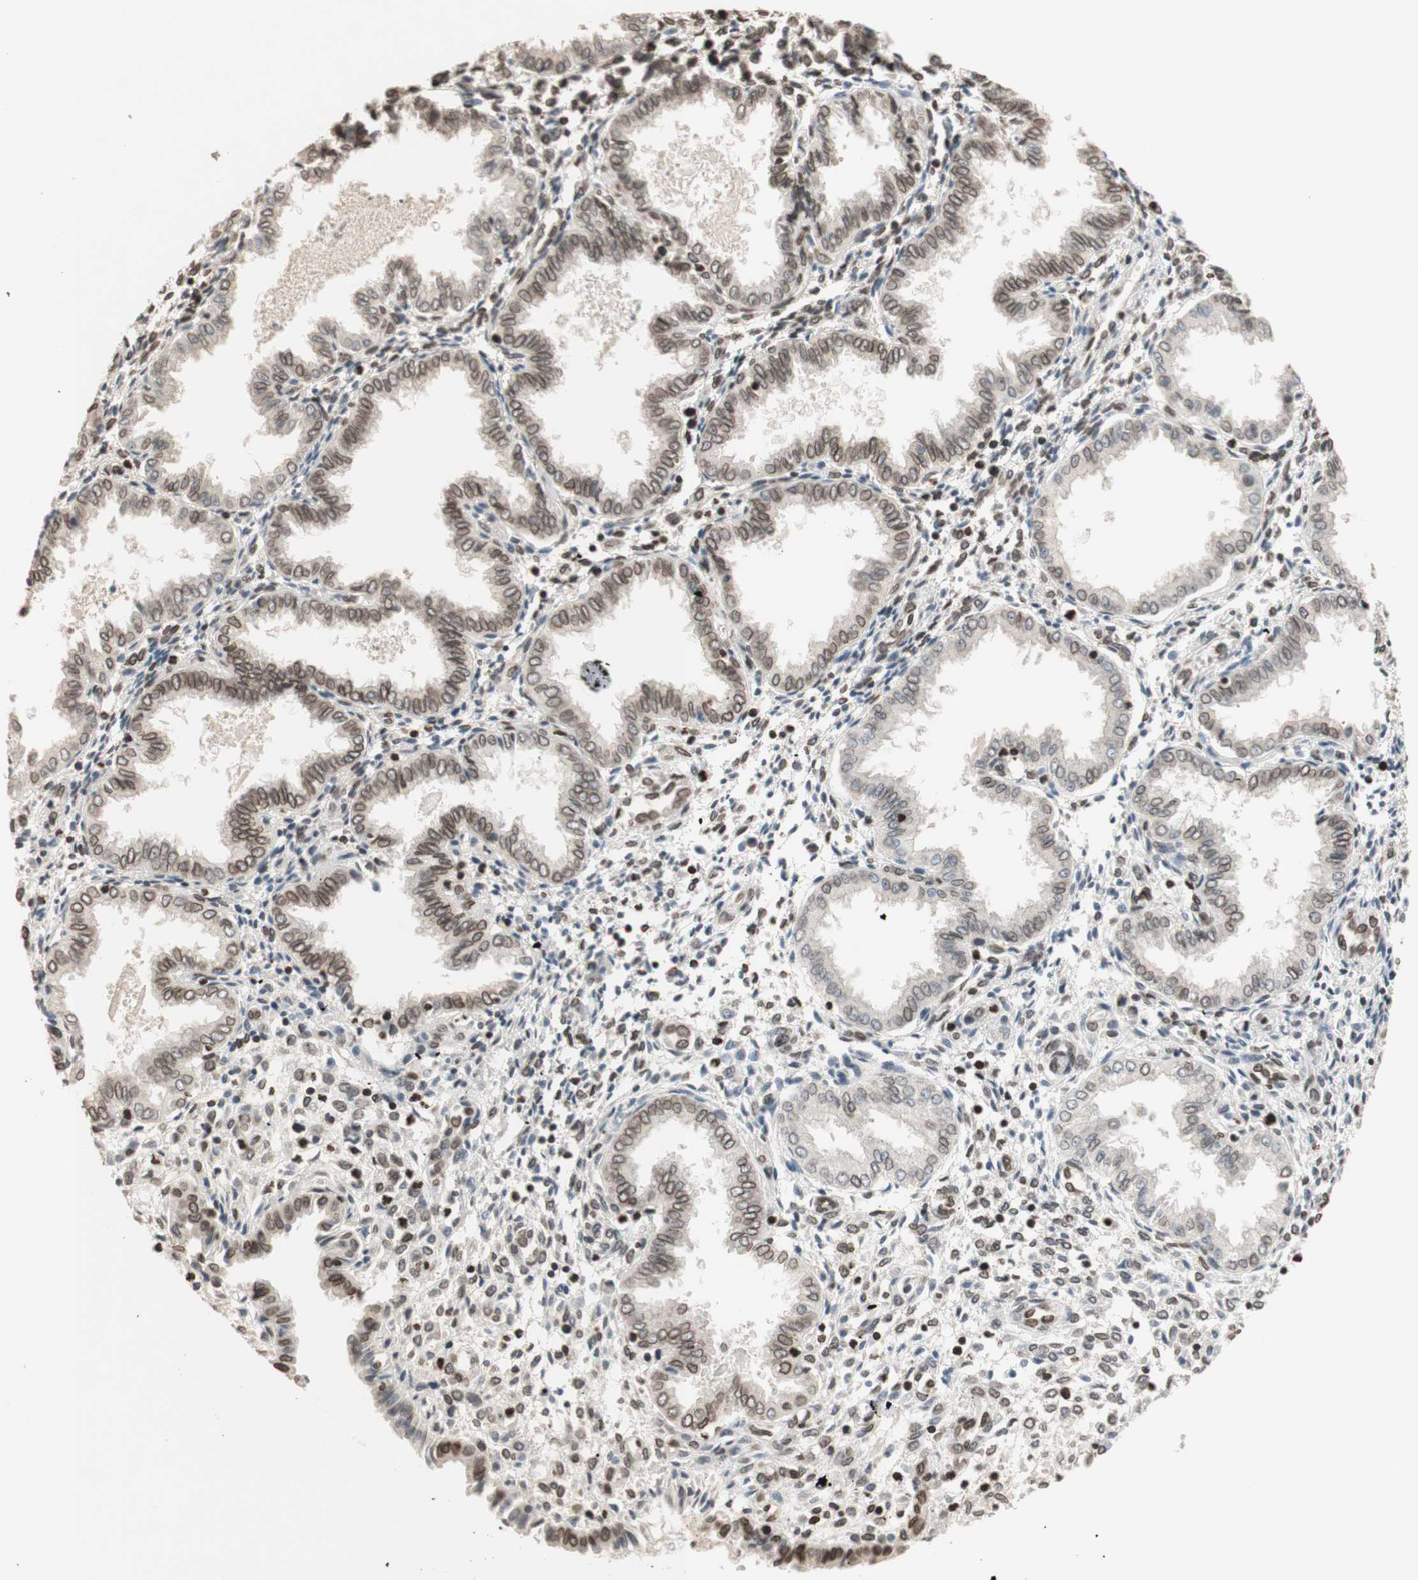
{"staining": {"intensity": "moderate", "quantity": "25%-75%", "location": "cytoplasmic/membranous,nuclear"}, "tissue": "endometrium", "cell_type": "Cells in endometrial stroma", "image_type": "normal", "snomed": [{"axis": "morphology", "description": "Normal tissue, NOS"}, {"axis": "topography", "description": "Endometrium"}], "caption": "Normal endometrium exhibits moderate cytoplasmic/membranous,nuclear staining in about 25%-75% of cells in endometrial stroma The protein is stained brown, and the nuclei are stained in blue (DAB (3,3'-diaminobenzidine) IHC with brightfield microscopy, high magnification)..", "gene": "TMPO", "patient": {"sex": "female", "age": 33}}